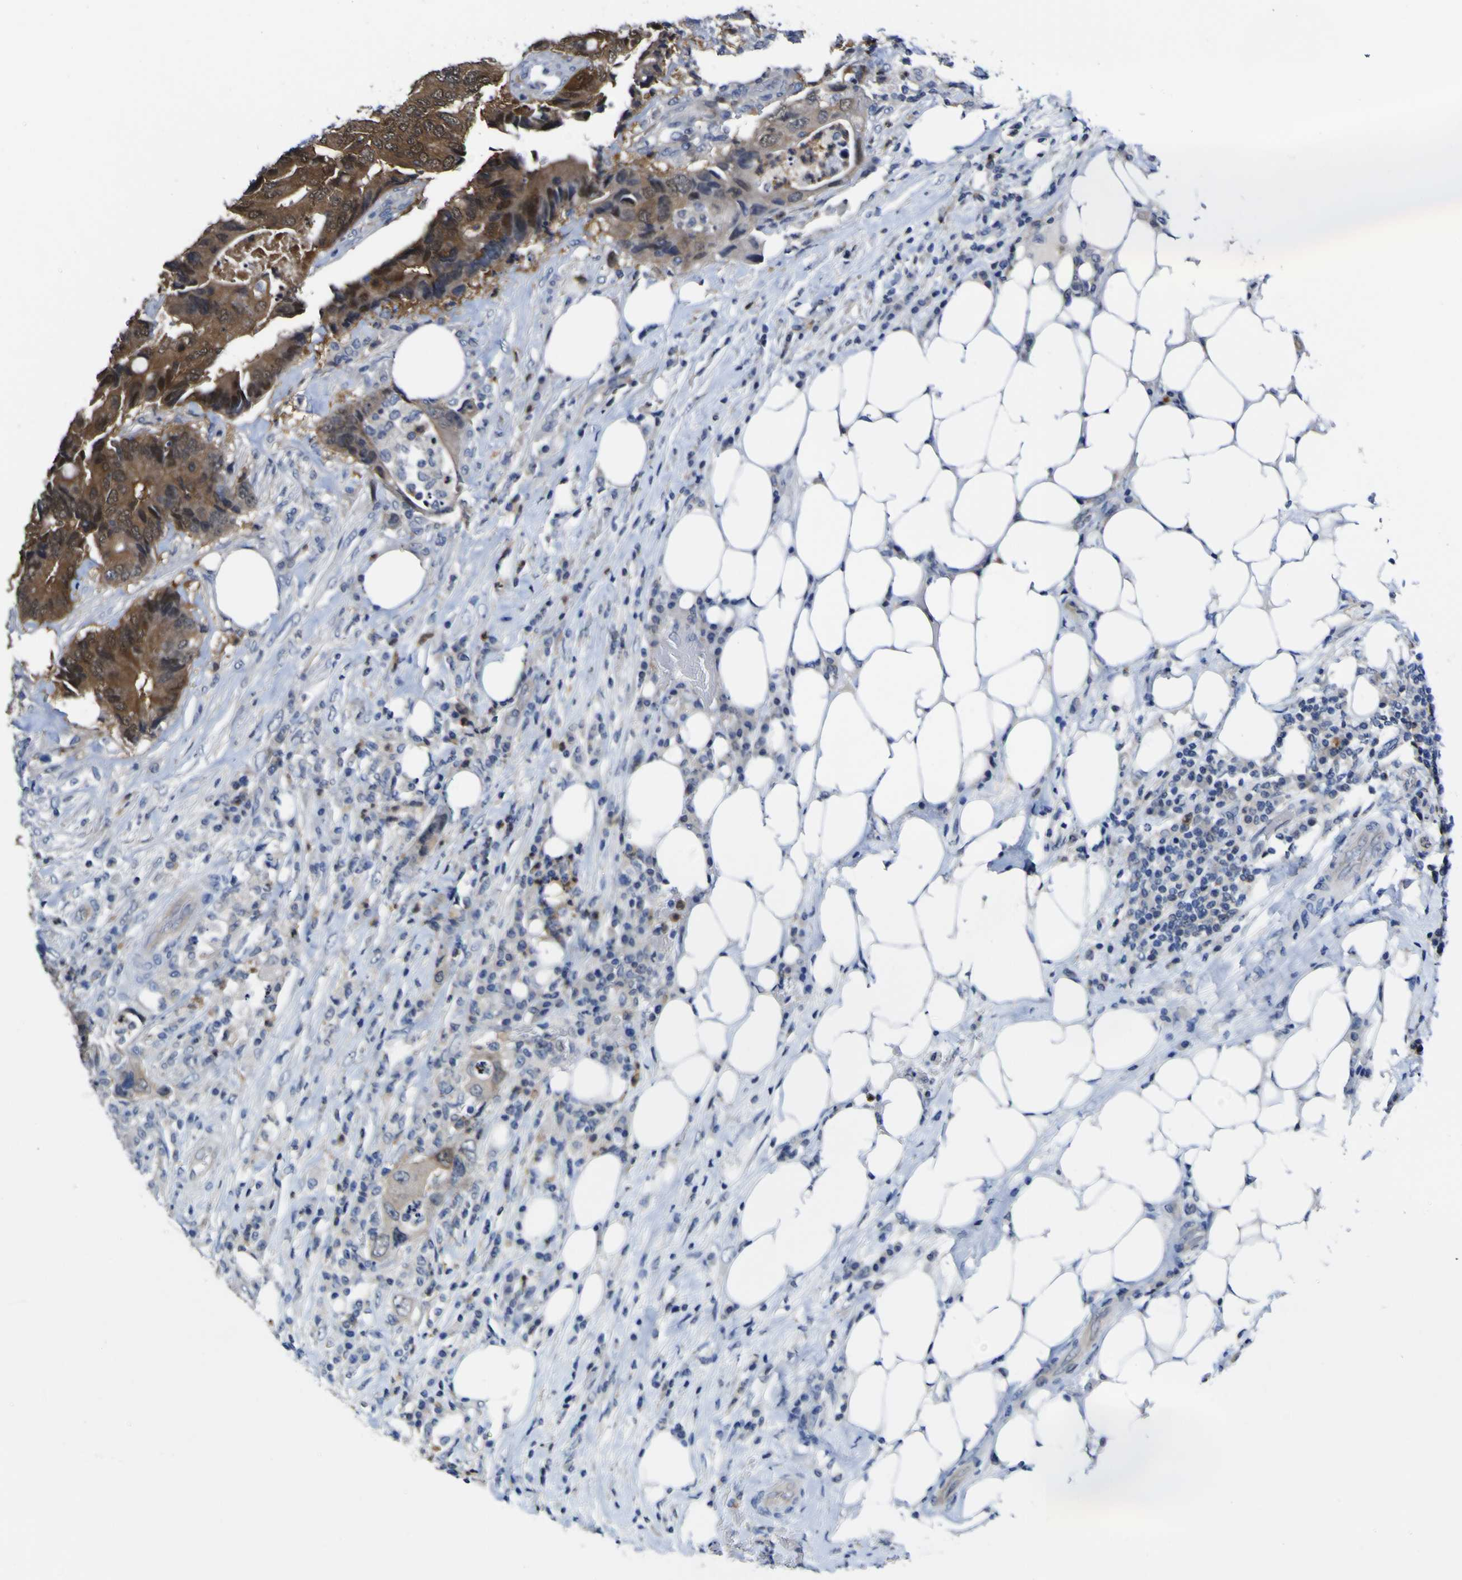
{"staining": {"intensity": "strong", "quantity": ">75%", "location": "cytoplasmic/membranous"}, "tissue": "colorectal cancer", "cell_type": "Tumor cells", "image_type": "cancer", "snomed": [{"axis": "morphology", "description": "Adenocarcinoma, NOS"}, {"axis": "topography", "description": "Colon"}], "caption": "Tumor cells reveal high levels of strong cytoplasmic/membranous expression in approximately >75% of cells in human adenocarcinoma (colorectal).", "gene": "CASP6", "patient": {"sex": "male", "age": 71}}